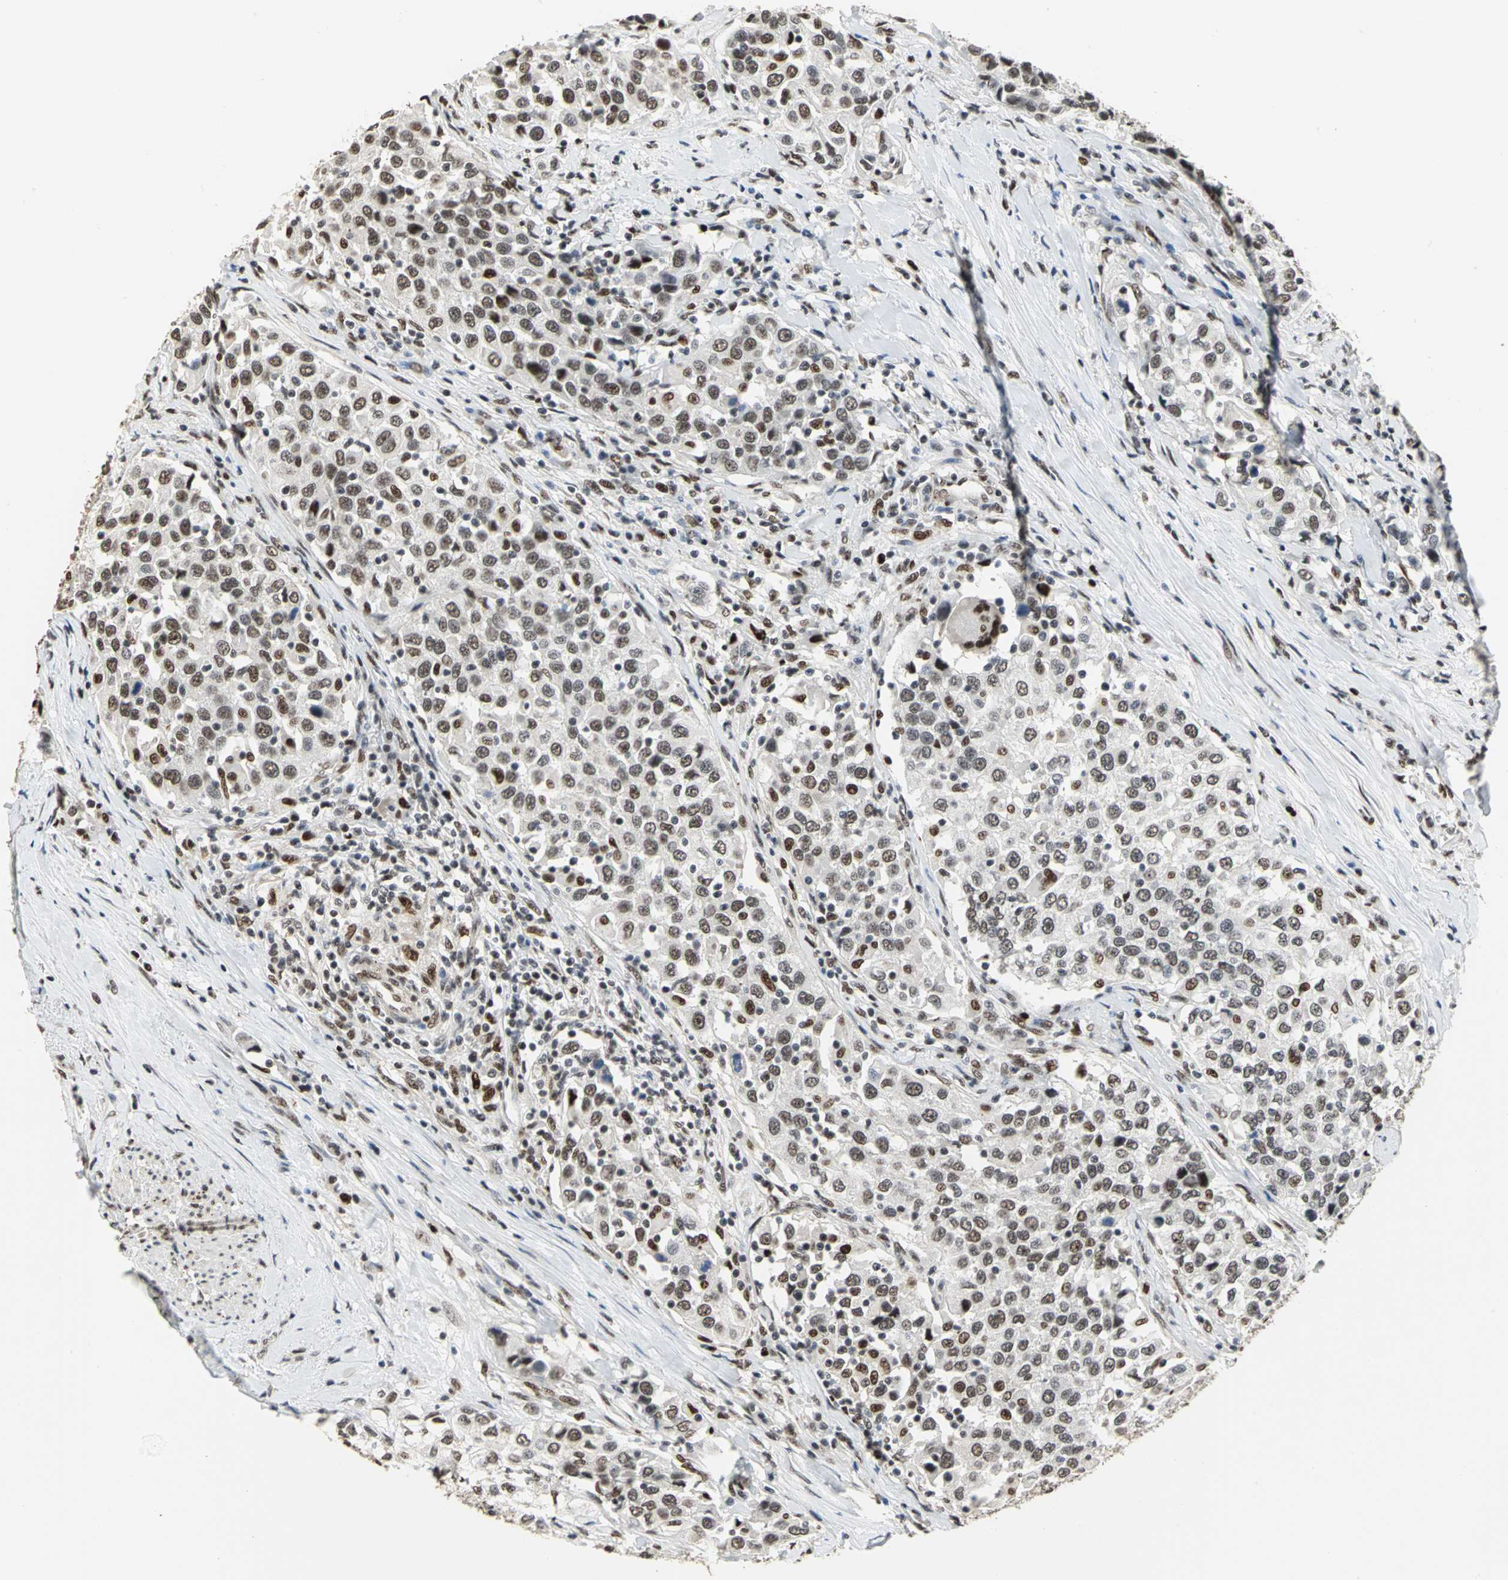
{"staining": {"intensity": "strong", "quantity": ">75%", "location": "nuclear"}, "tissue": "urothelial cancer", "cell_type": "Tumor cells", "image_type": "cancer", "snomed": [{"axis": "morphology", "description": "Urothelial carcinoma, High grade"}, {"axis": "topography", "description": "Urinary bladder"}], "caption": "The immunohistochemical stain highlights strong nuclear positivity in tumor cells of urothelial cancer tissue. (Brightfield microscopy of DAB IHC at high magnification).", "gene": "CCDC88C", "patient": {"sex": "female", "age": 80}}